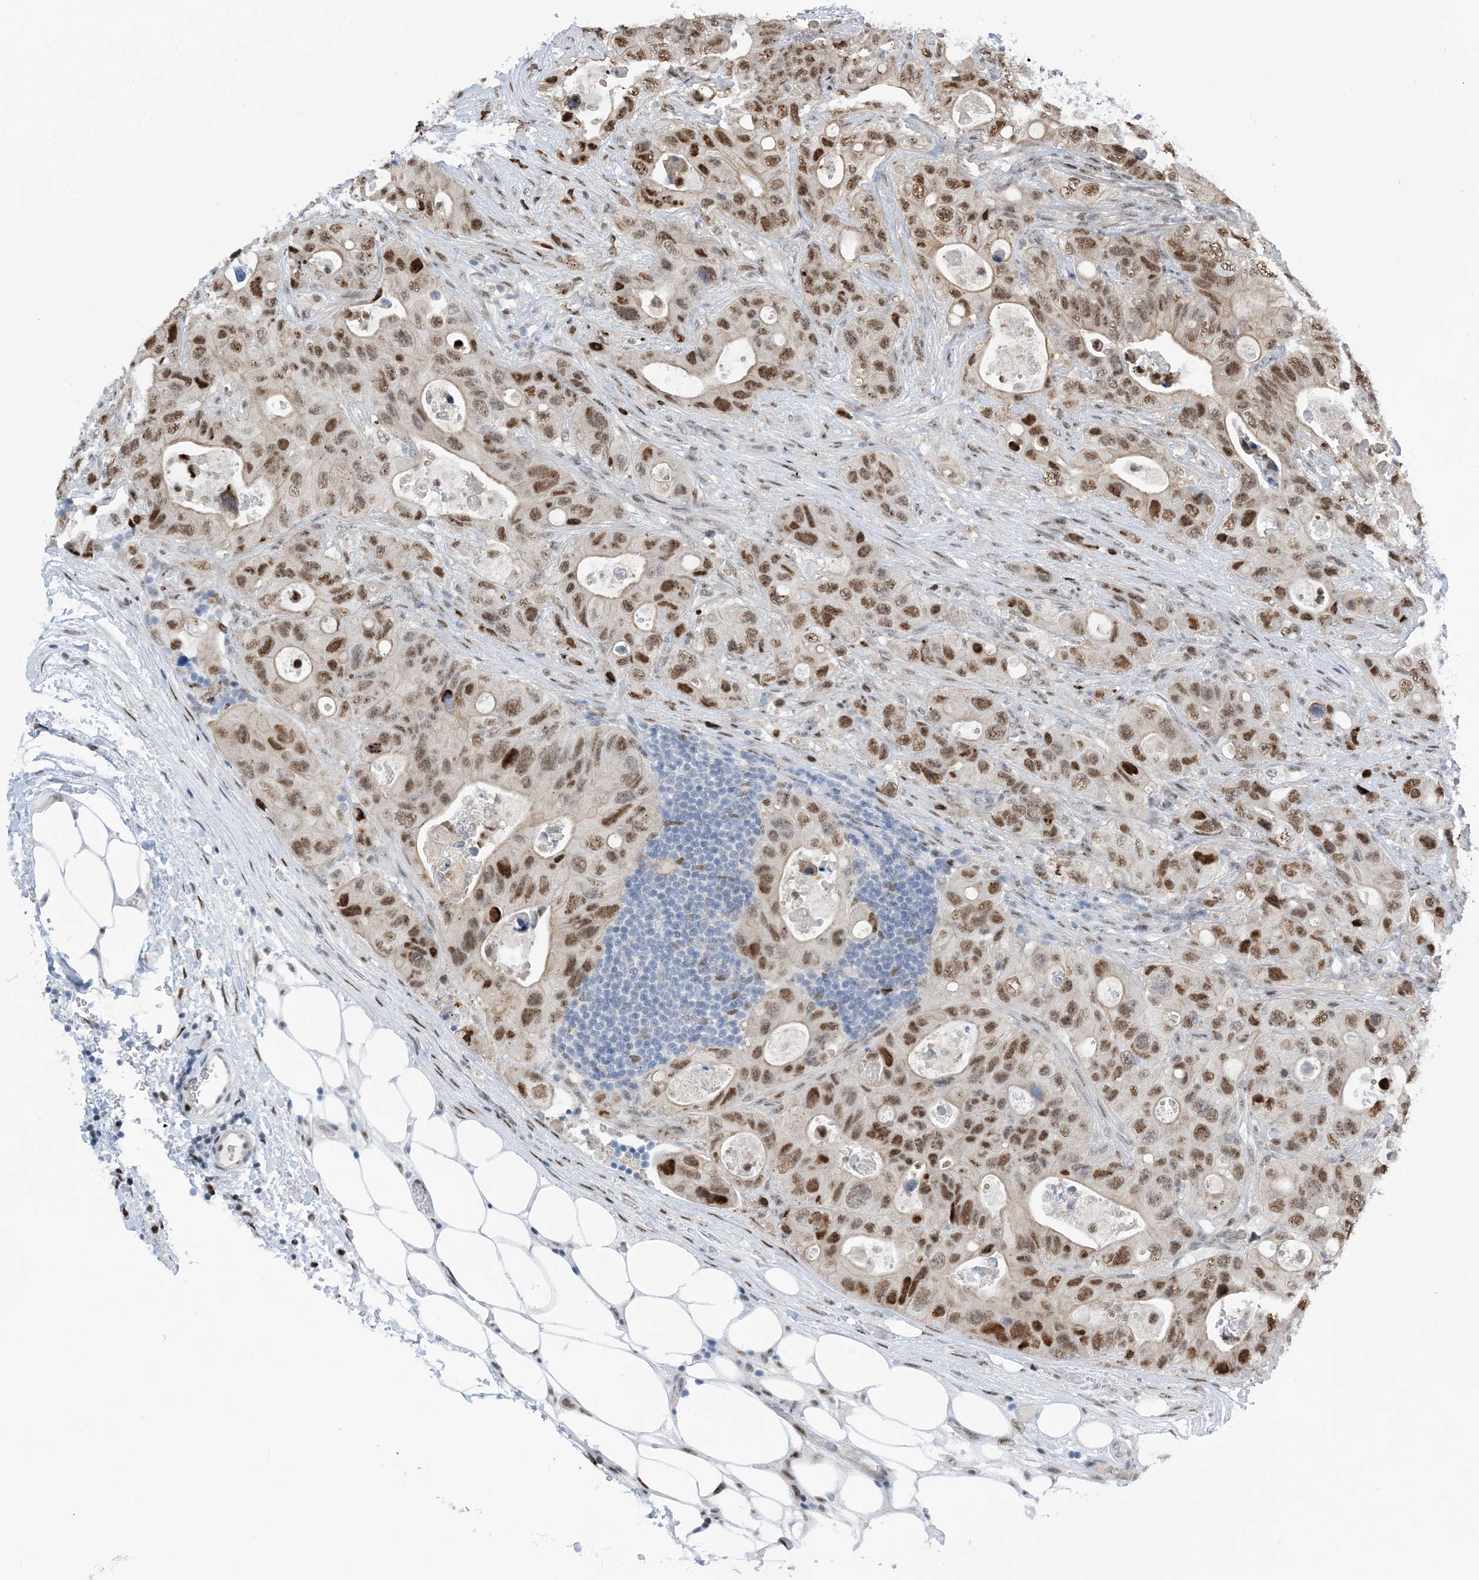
{"staining": {"intensity": "moderate", "quantity": ">75%", "location": "nuclear"}, "tissue": "colorectal cancer", "cell_type": "Tumor cells", "image_type": "cancer", "snomed": [{"axis": "morphology", "description": "Adenocarcinoma, NOS"}, {"axis": "topography", "description": "Colon"}], "caption": "A photomicrograph of human colorectal cancer stained for a protein shows moderate nuclear brown staining in tumor cells.", "gene": "HEMK1", "patient": {"sex": "female", "age": 46}}